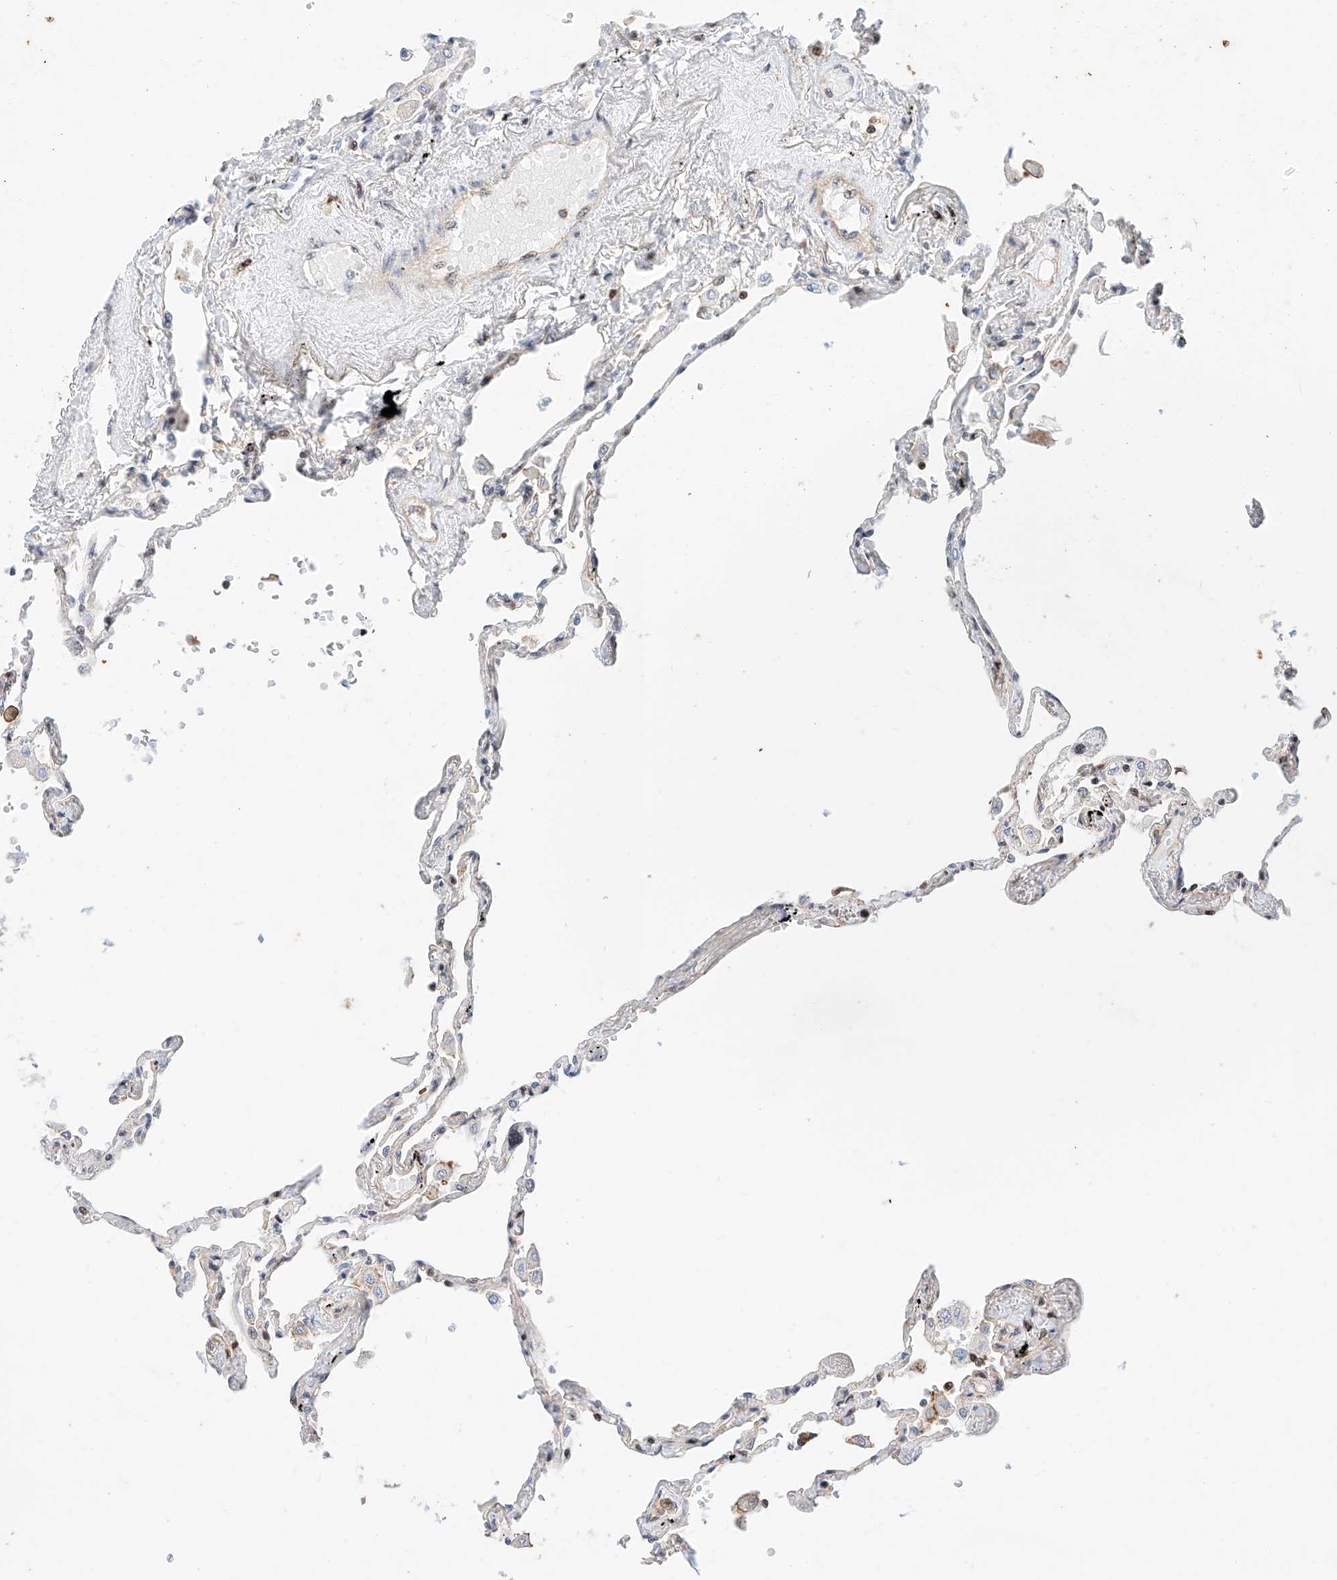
{"staining": {"intensity": "moderate", "quantity": "<25%", "location": "nuclear"}, "tissue": "lung", "cell_type": "Alveolar cells", "image_type": "normal", "snomed": [{"axis": "morphology", "description": "Normal tissue, NOS"}, {"axis": "topography", "description": "Lung"}], "caption": "An image of human lung stained for a protein reveals moderate nuclear brown staining in alveolar cells. (IHC, brightfield microscopy, high magnification).", "gene": "HDAC9", "patient": {"sex": "female", "age": 67}}